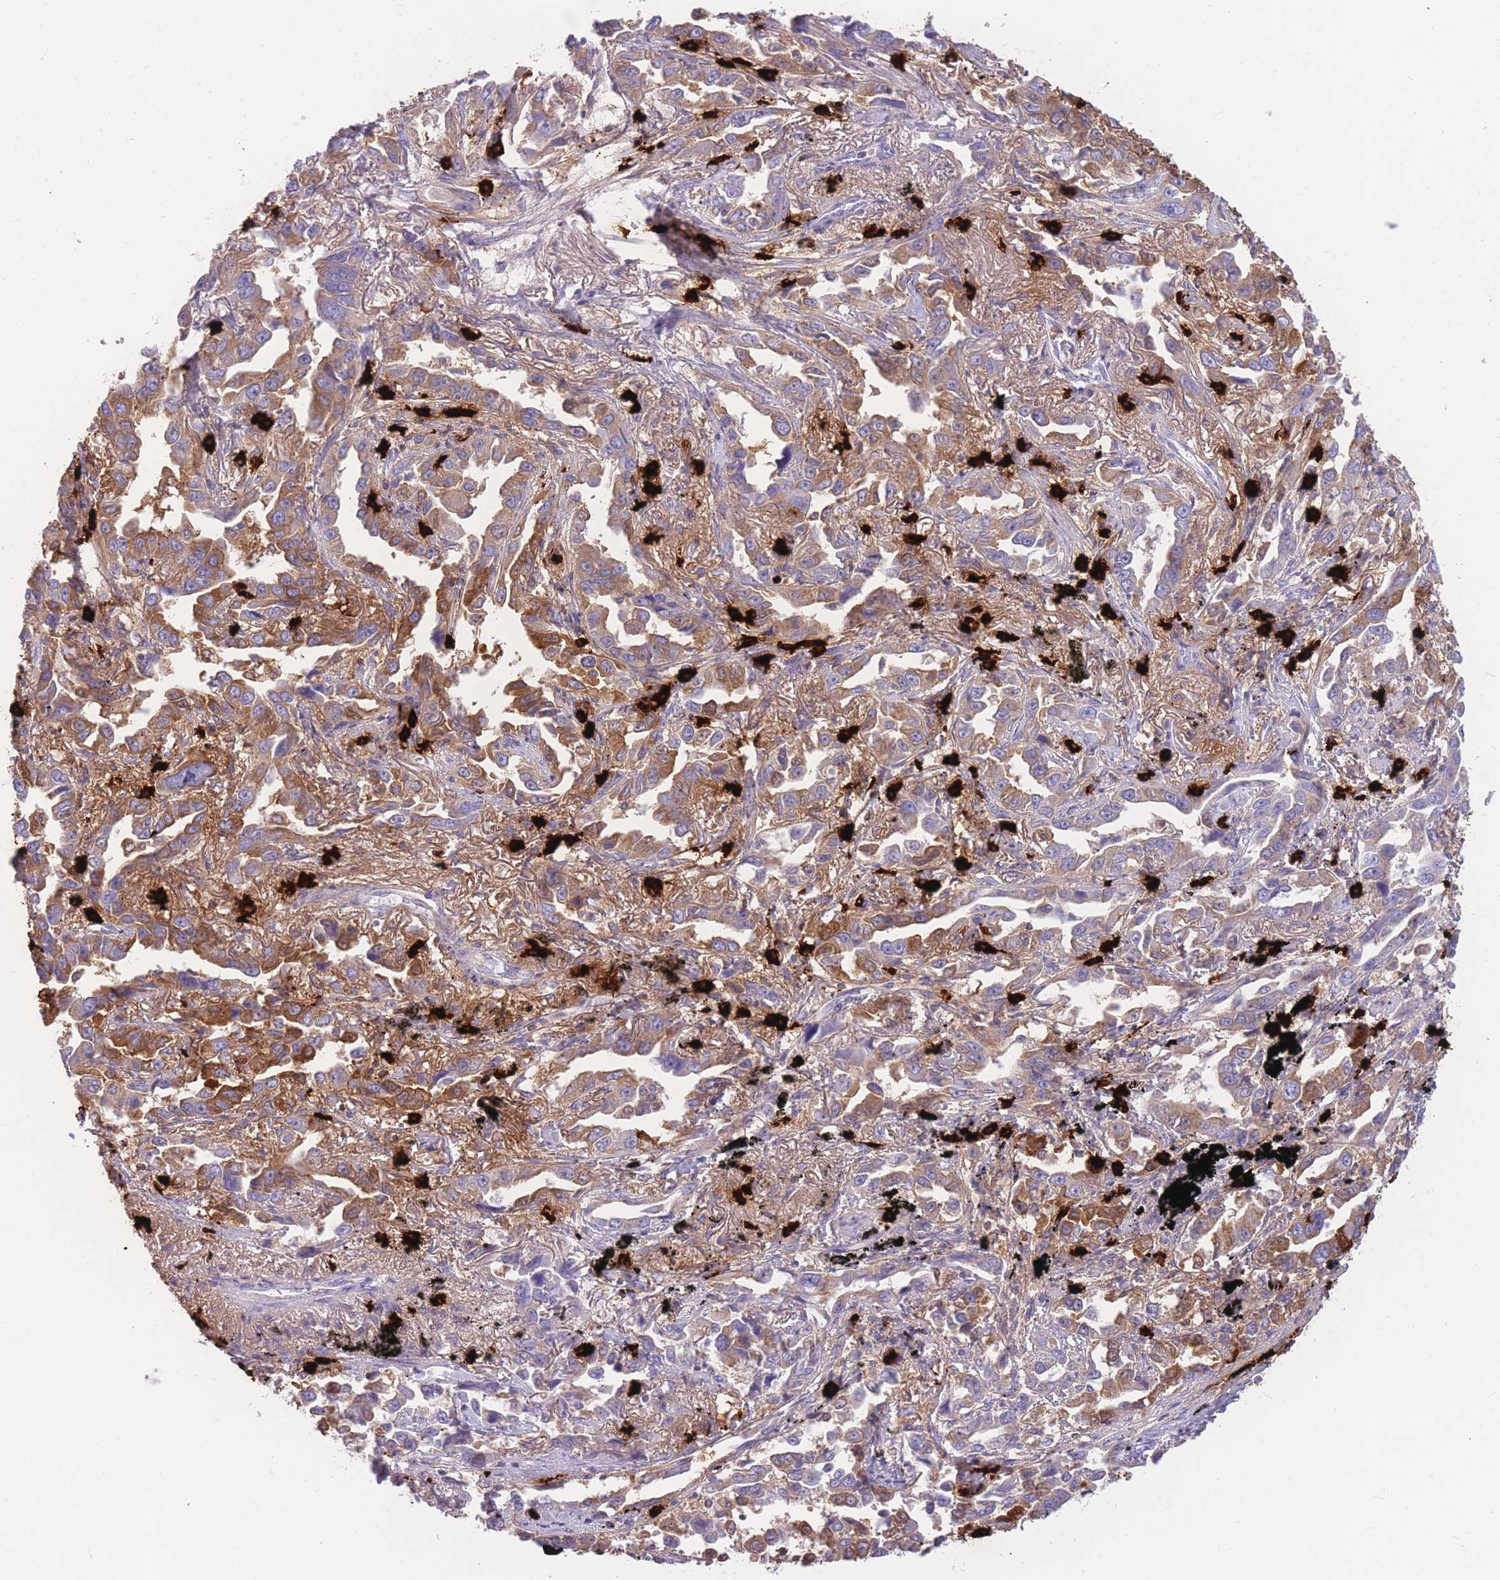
{"staining": {"intensity": "moderate", "quantity": ">75%", "location": "cytoplasmic/membranous"}, "tissue": "lung cancer", "cell_type": "Tumor cells", "image_type": "cancer", "snomed": [{"axis": "morphology", "description": "Adenocarcinoma, NOS"}, {"axis": "topography", "description": "Lung"}], "caption": "A medium amount of moderate cytoplasmic/membranous staining is present in about >75% of tumor cells in lung cancer (adenocarcinoma) tissue.", "gene": "TPSAB1", "patient": {"sex": "male", "age": 67}}